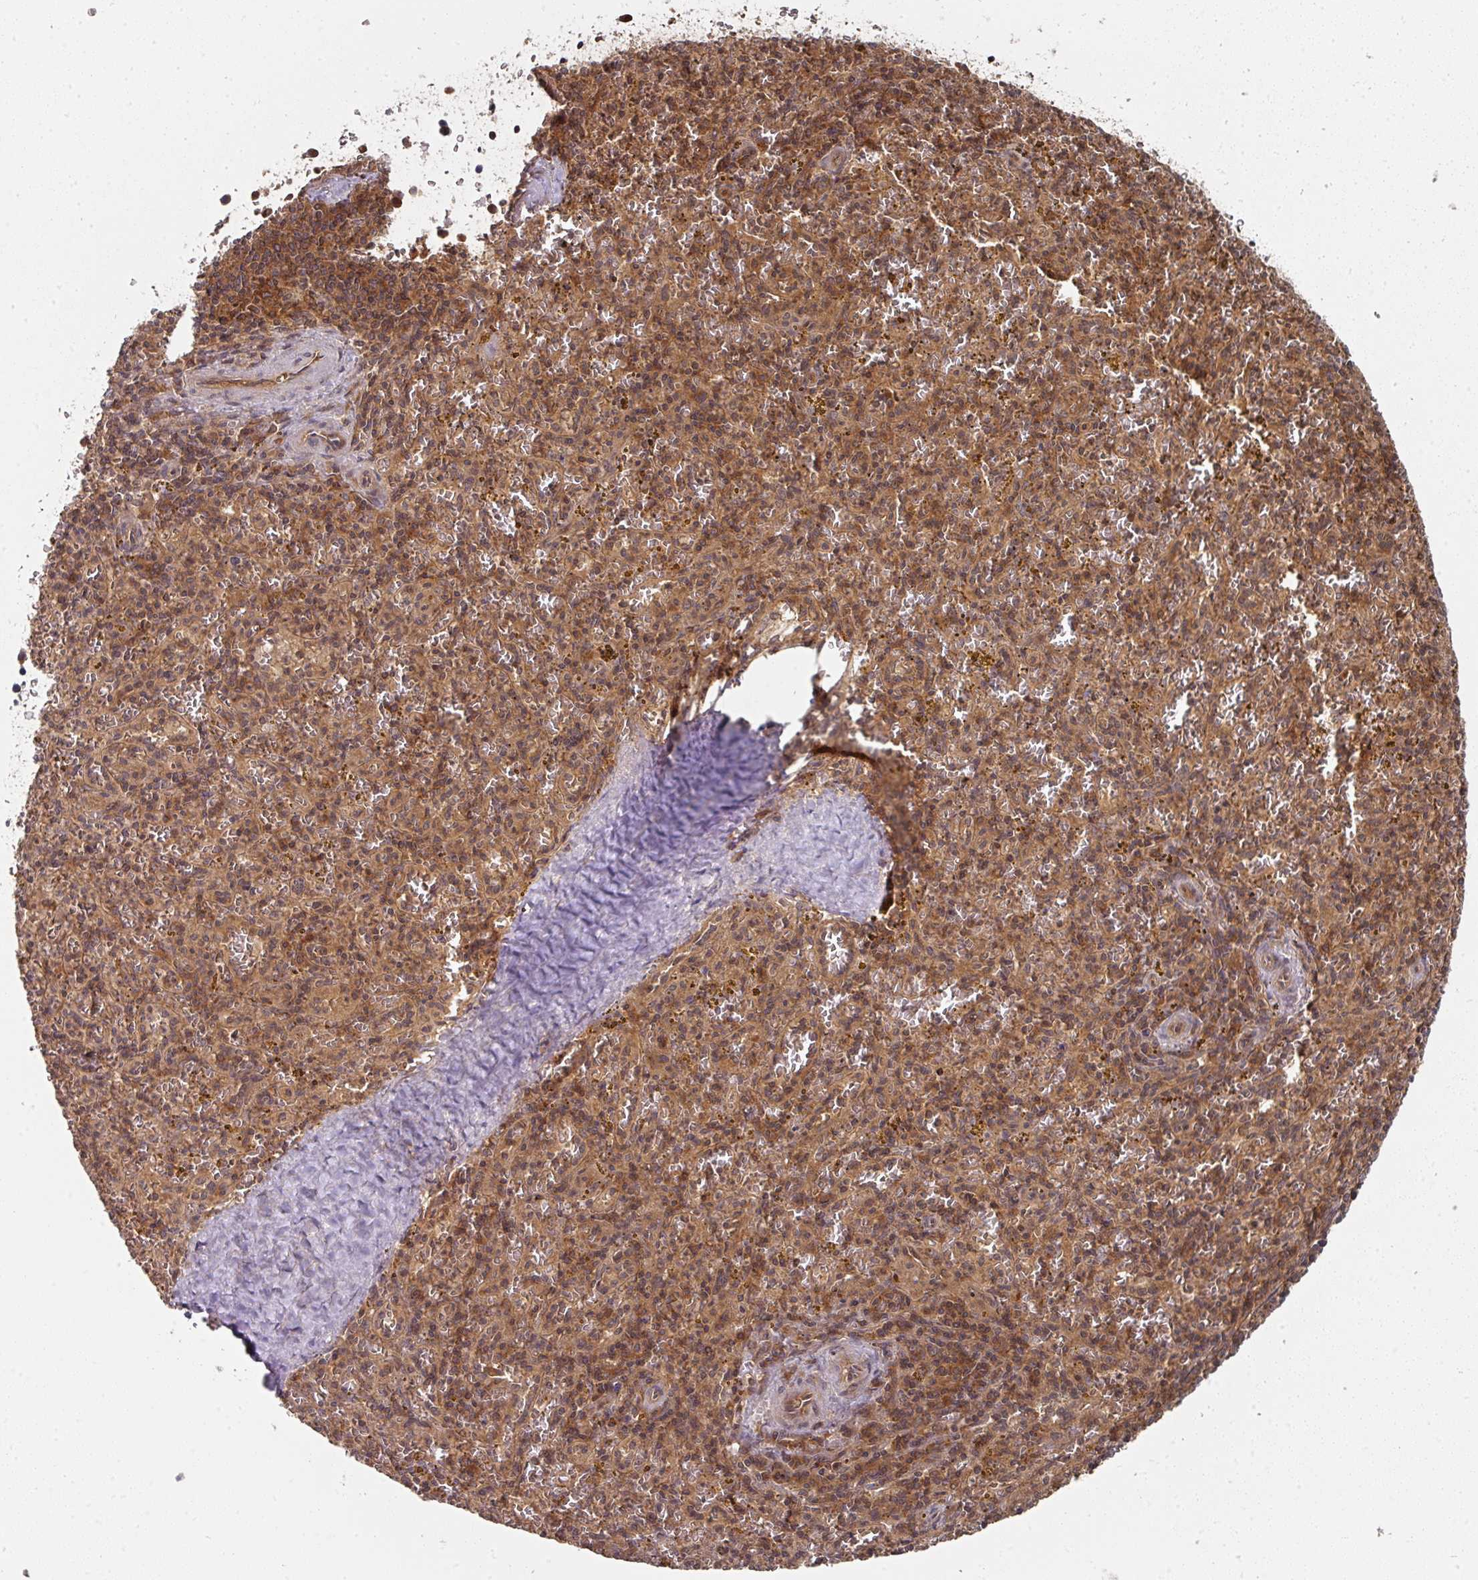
{"staining": {"intensity": "moderate", "quantity": ">75%", "location": "cytoplasmic/membranous"}, "tissue": "spleen", "cell_type": "Cells in red pulp", "image_type": "normal", "snomed": [{"axis": "morphology", "description": "Normal tissue, NOS"}, {"axis": "topography", "description": "Spleen"}], "caption": "The image reveals staining of normal spleen, revealing moderate cytoplasmic/membranous protein staining (brown color) within cells in red pulp.", "gene": "EIF4EBP2", "patient": {"sex": "male", "age": 57}}